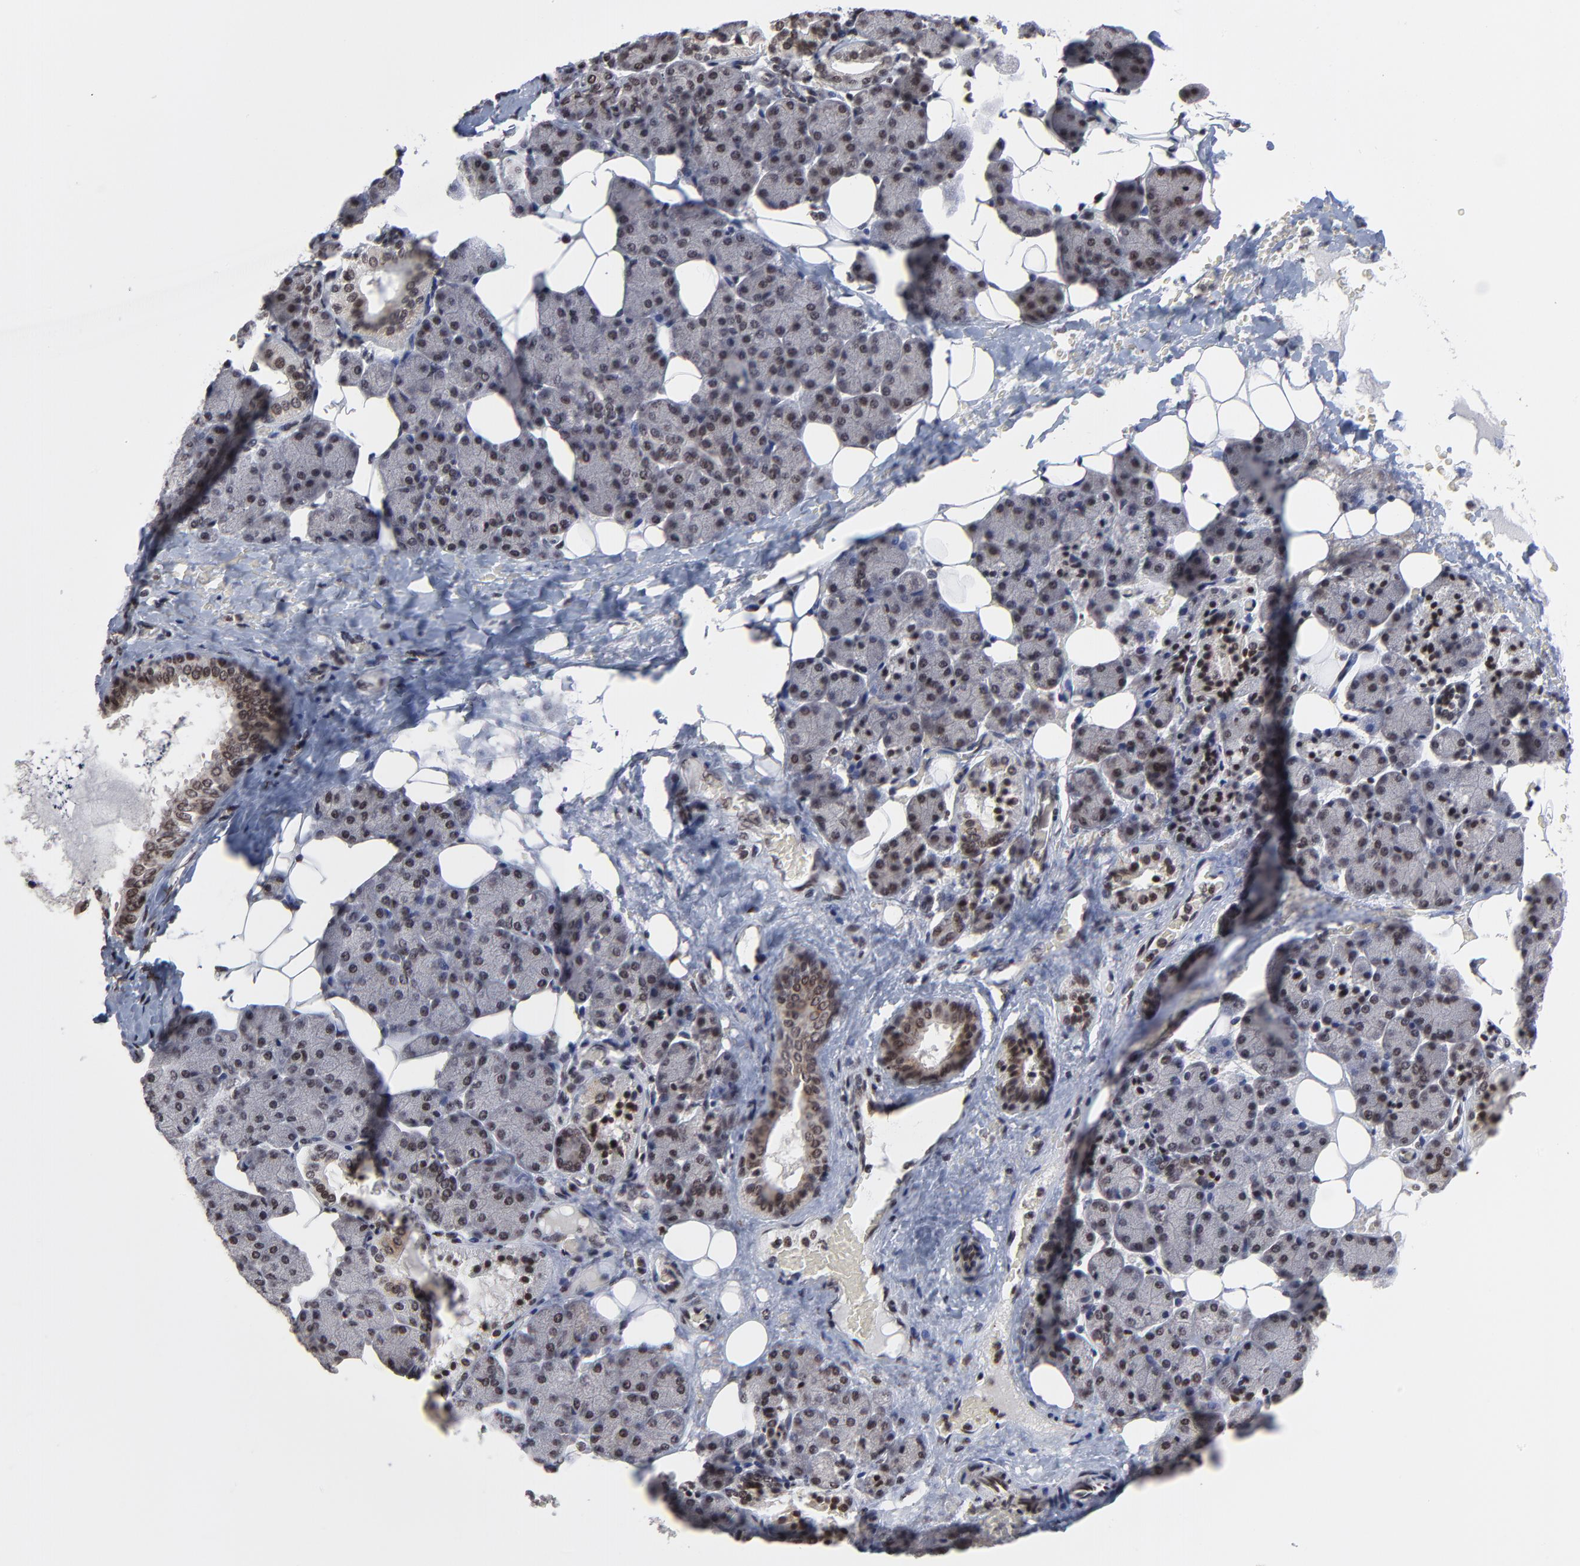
{"staining": {"intensity": "strong", "quantity": ">75%", "location": "nuclear"}, "tissue": "salivary gland", "cell_type": "Glandular cells", "image_type": "normal", "snomed": [{"axis": "morphology", "description": "Normal tissue, NOS"}, {"axis": "topography", "description": "Lymph node"}, {"axis": "topography", "description": "Salivary gland"}], "caption": "Immunohistochemistry (IHC) of unremarkable salivary gland shows high levels of strong nuclear expression in about >75% of glandular cells.", "gene": "ZNF777", "patient": {"sex": "male", "age": 8}}